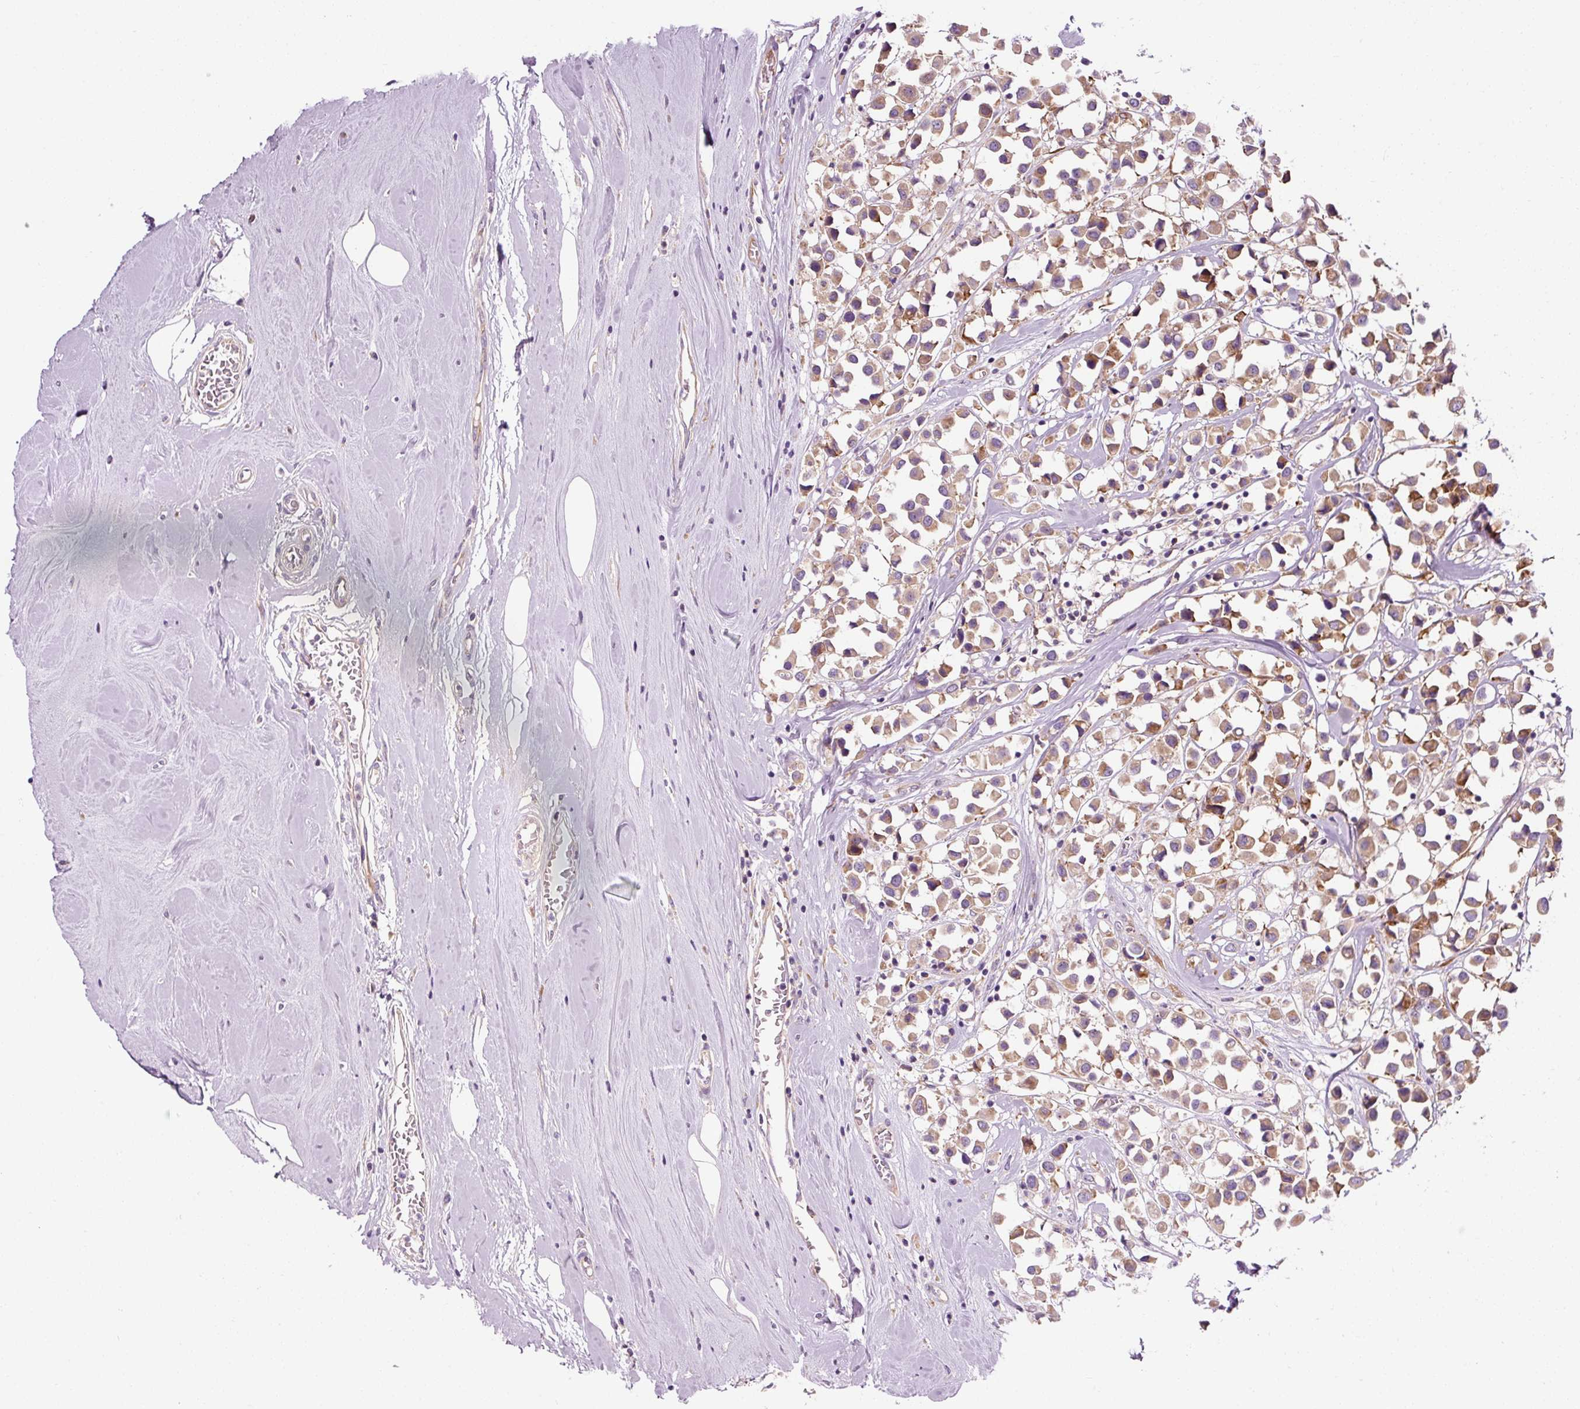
{"staining": {"intensity": "moderate", "quantity": ">75%", "location": "cytoplasmic/membranous"}, "tissue": "breast cancer", "cell_type": "Tumor cells", "image_type": "cancer", "snomed": [{"axis": "morphology", "description": "Duct carcinoma"}, {"axis": "topography", "description": "Breast"}], "caption": "This is an image of IHC staining of breast cancer (invasive ductal carcinoma), which shows moderate expression in the cytoplasmic/membranous of tumor cells.", "gene": "RPL10A", "patient": {"sex": "female", "age": 61}}